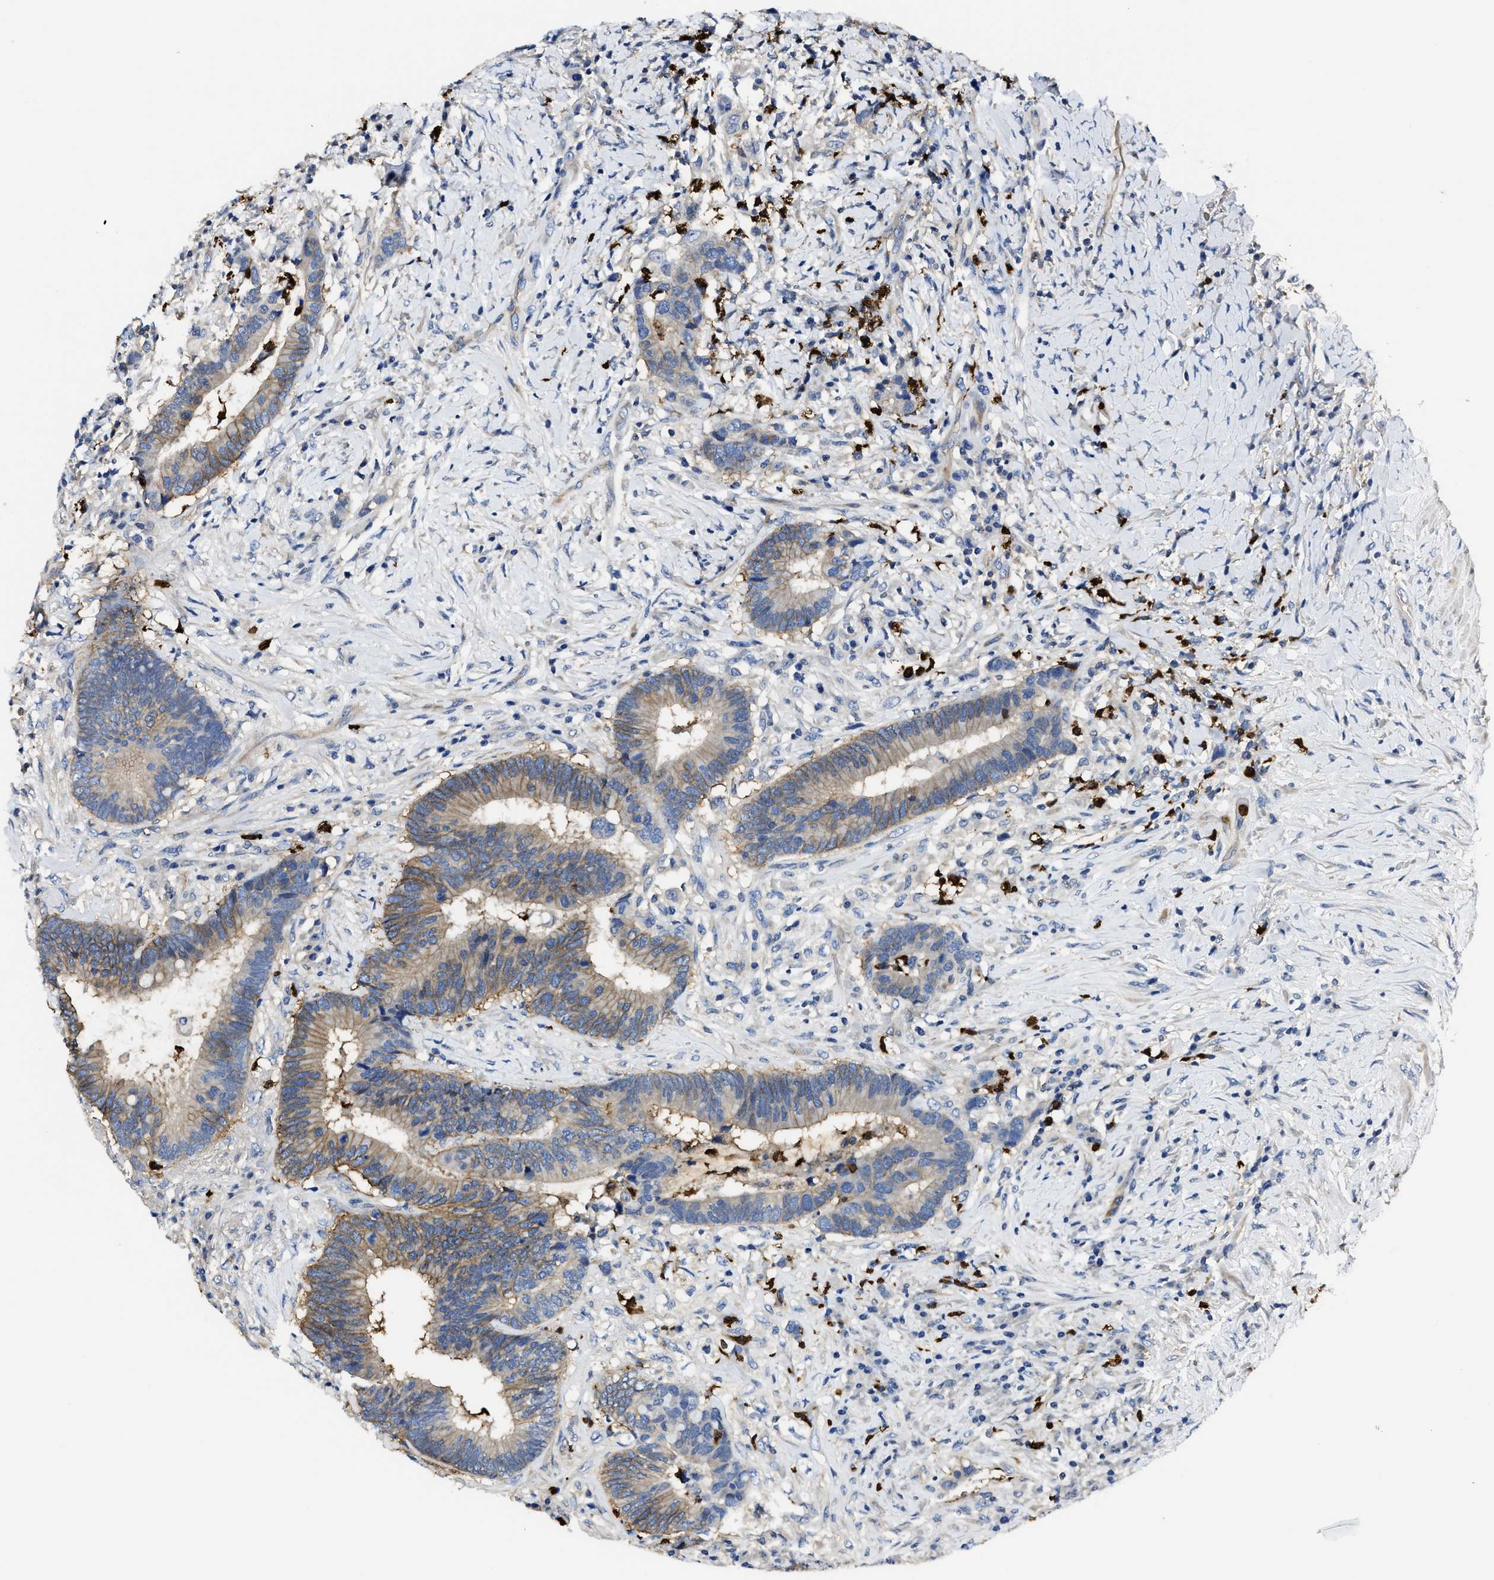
{"staining": {"intensity": "weak", "quantity": ">75%", "location": "cytoplasmic/membranous"}, "tissue": "colorectal cancer", "cell_type": "Tumor cells", "image_type": "cancer", "snomed": [{"axis": "morphology", "description": "Adenocarcinoma, NOS"}, {"axis": "topography", "description": "Rectum"}], "caption": "DAB (3,3'-diaminobenzidine) immunohistochemical staining of human adenocarcinoma (colorectal) displays weak cytoplasmic/membranous protein positivity in approximately >75% of tumor cells.", "gene": "TRAF6", "patient": {"sex": "female", "age": 89}}